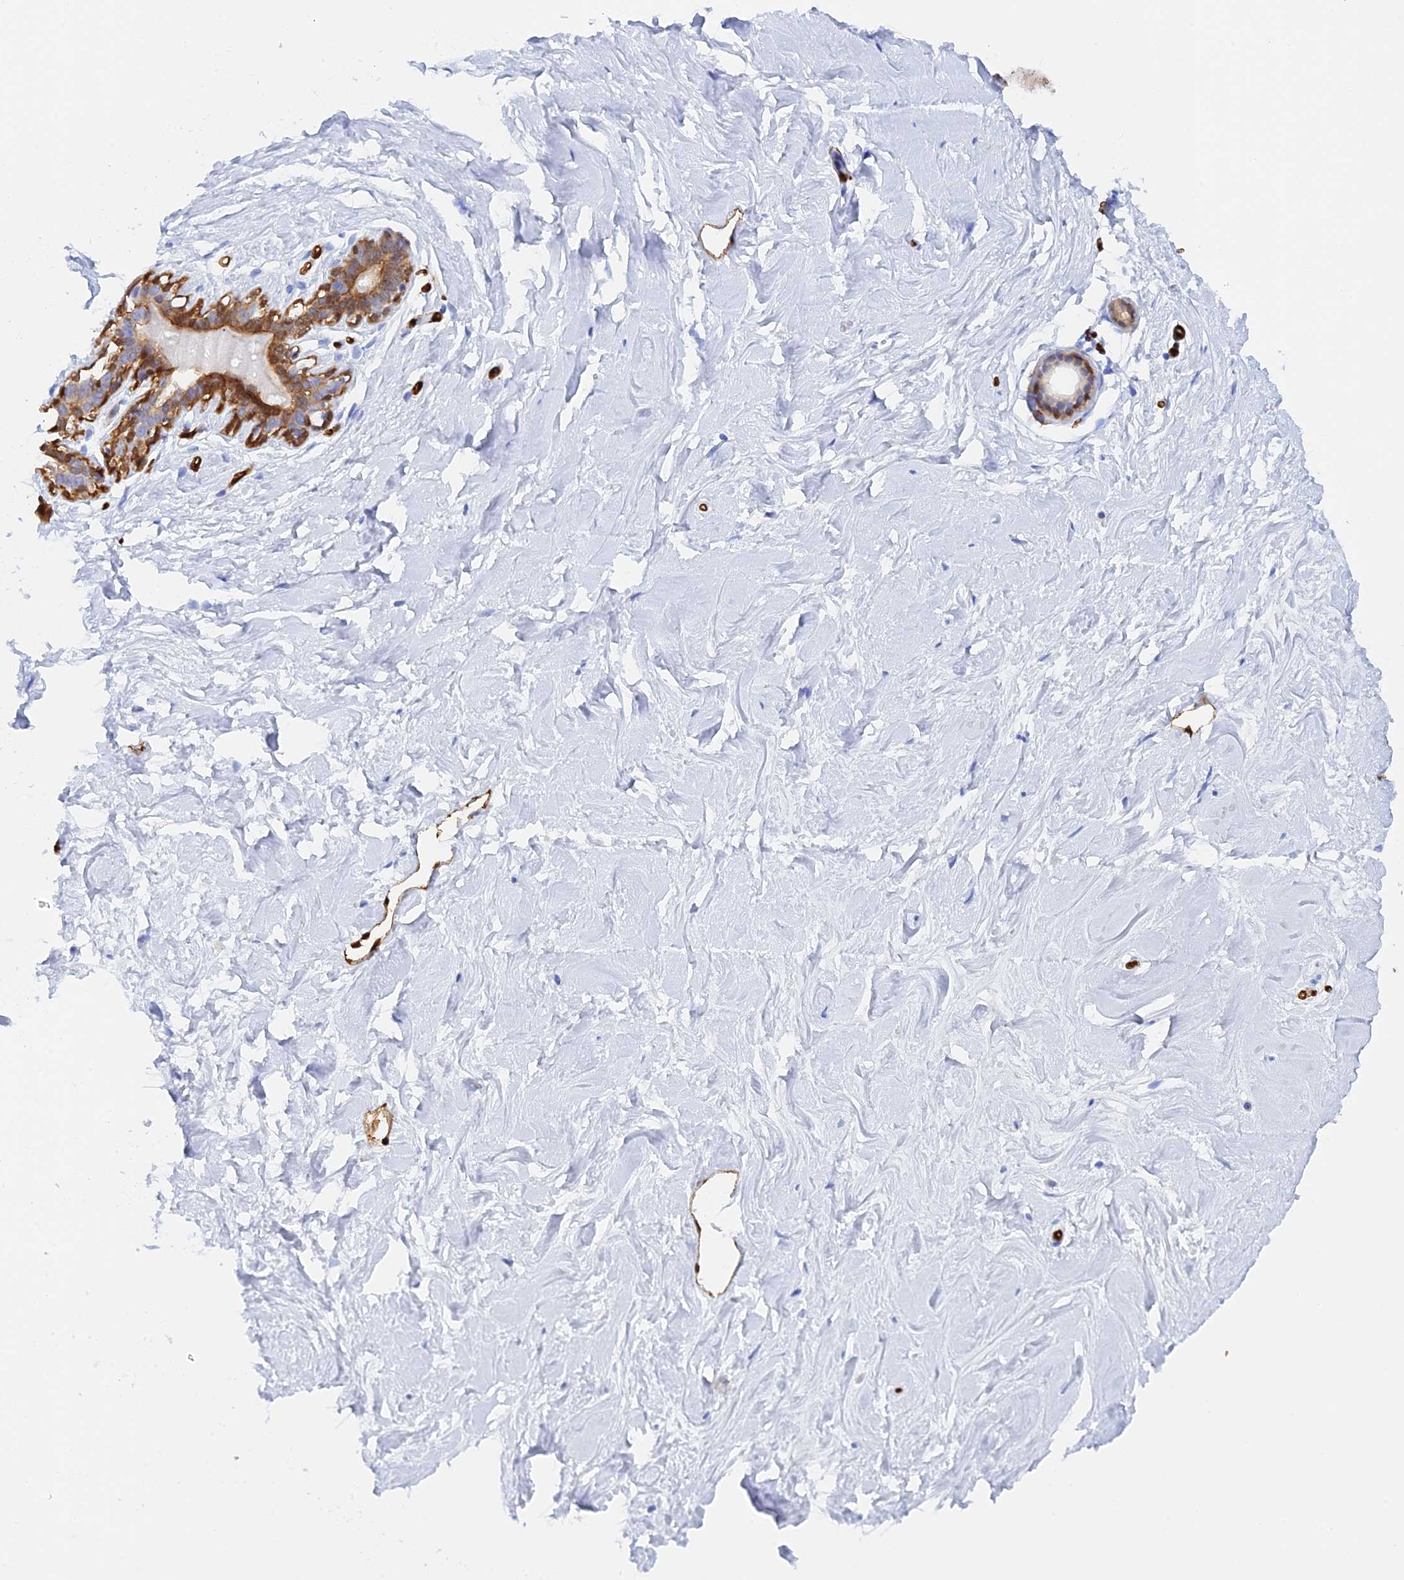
{"staining": {"intensity": "negative", "quantity": "none", "location": "none"}, "tissue": "breast", "cell_type": "Adipocytes", "image_type": "normal", "snomed": [{"axis": "morphology", "description": "Normal tissue, NOS"}, {"axis": "morphology", "description": "Adenoma, NOS"}, {"axis": "topography", "description": "Breast"}], "caption": "This is an immunohistochemistry (IHC) histopathology image of normal breast. There is no expression in adipocytes.", "gene": "CRIP2", "patient": {"sex": "female", "age": 23}}